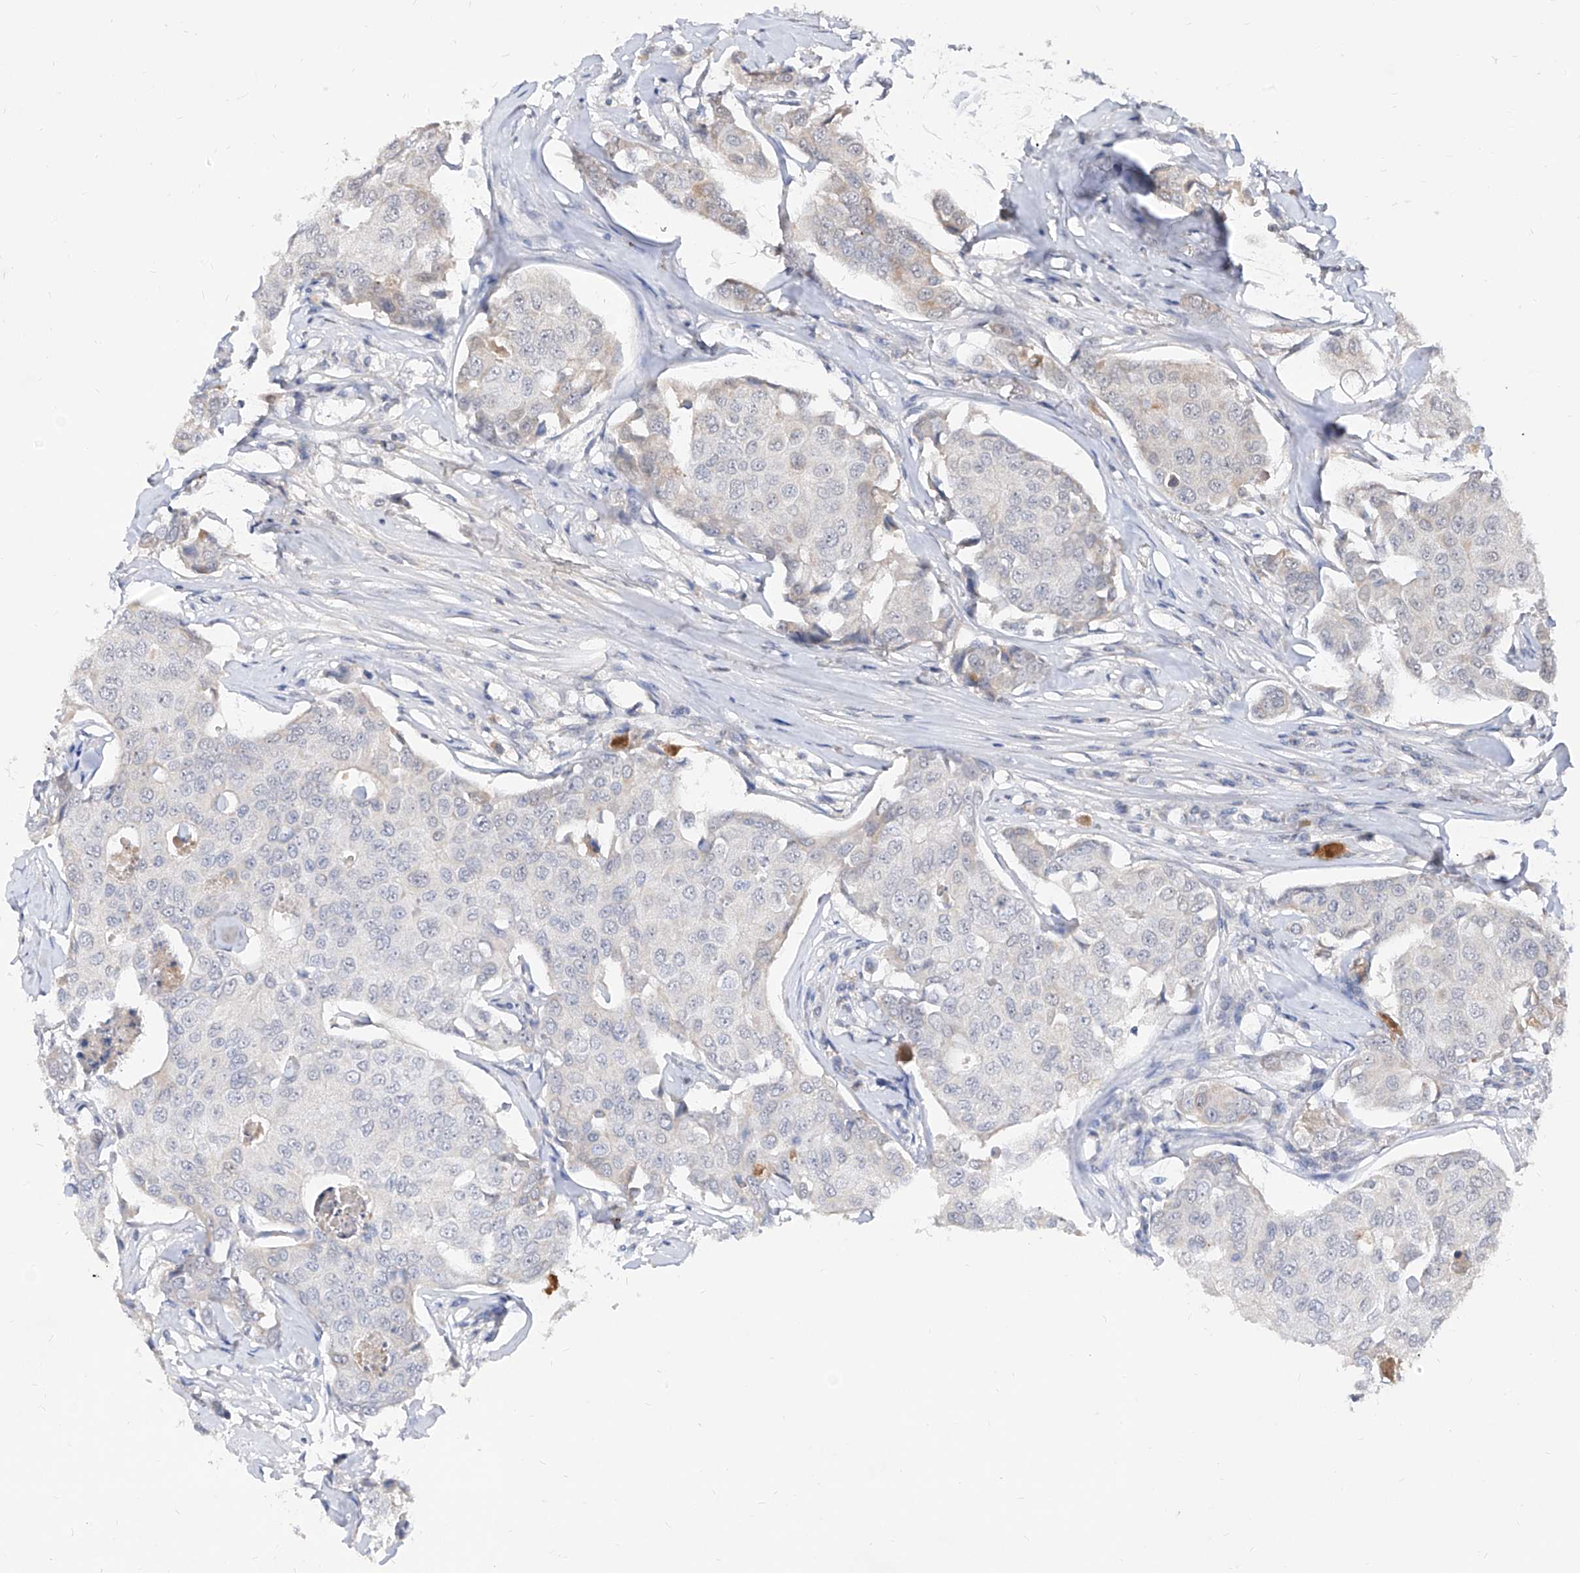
{"staining": {"intensity": "negative", "quantity": "none", "location": "none"}, "tissue": "breast cancer", "cell_type": "Tumor cells", "image_type": "cancer", "snomed": [{"axis": "morphology", "description": "Duct carcinoma"}, {"axis": "topography", "description": "Breast"}], "caption": "Intraductal carcinoma (breast) was stained to show a protein in brown. There is no significant positivity in tumor cells.", "gene": "C4A", "patient": {"sex": "female", "age": 80}}